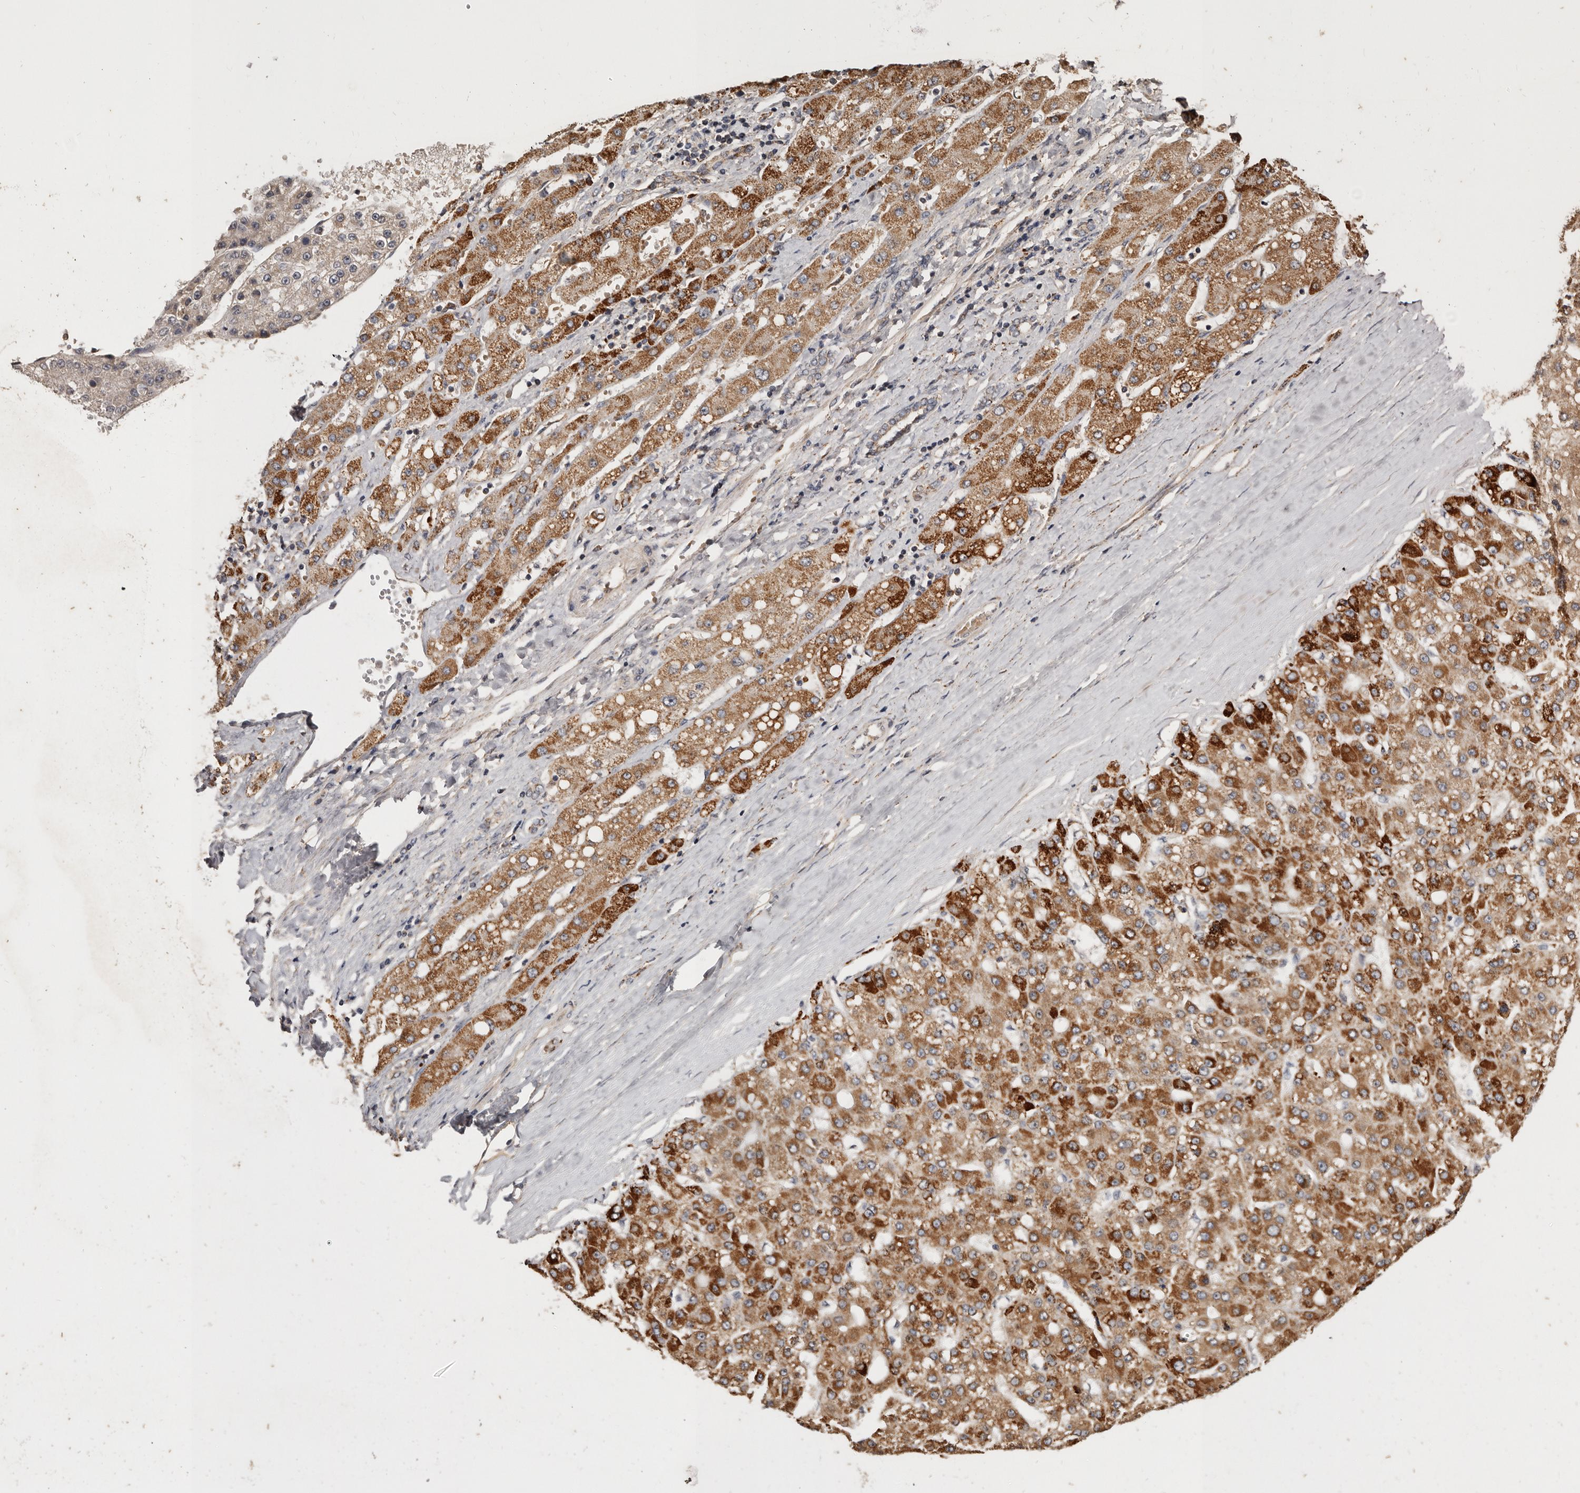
{"staining": {"intensity": "moderate", "quantity": ">75%", "location": "cytoplasmic/membranous"}, "tissue": "liver cancer", "cell_type": "Tumor cells", "image_type": "cancer", "snomed": [{"axis": "morphology", "description": "Carcinoma, Hepatocellular, NOS"}, {"axis": "topography", "description": "Liver"}], "caption": "Protein positivity by immunohistochemistry shows moderate cytoplasmic/membranous staining in approximately >75% of tumor cells in liver cancer.", "gene": "AKAP7", "patient": {"sex": "male", "age": 67}}